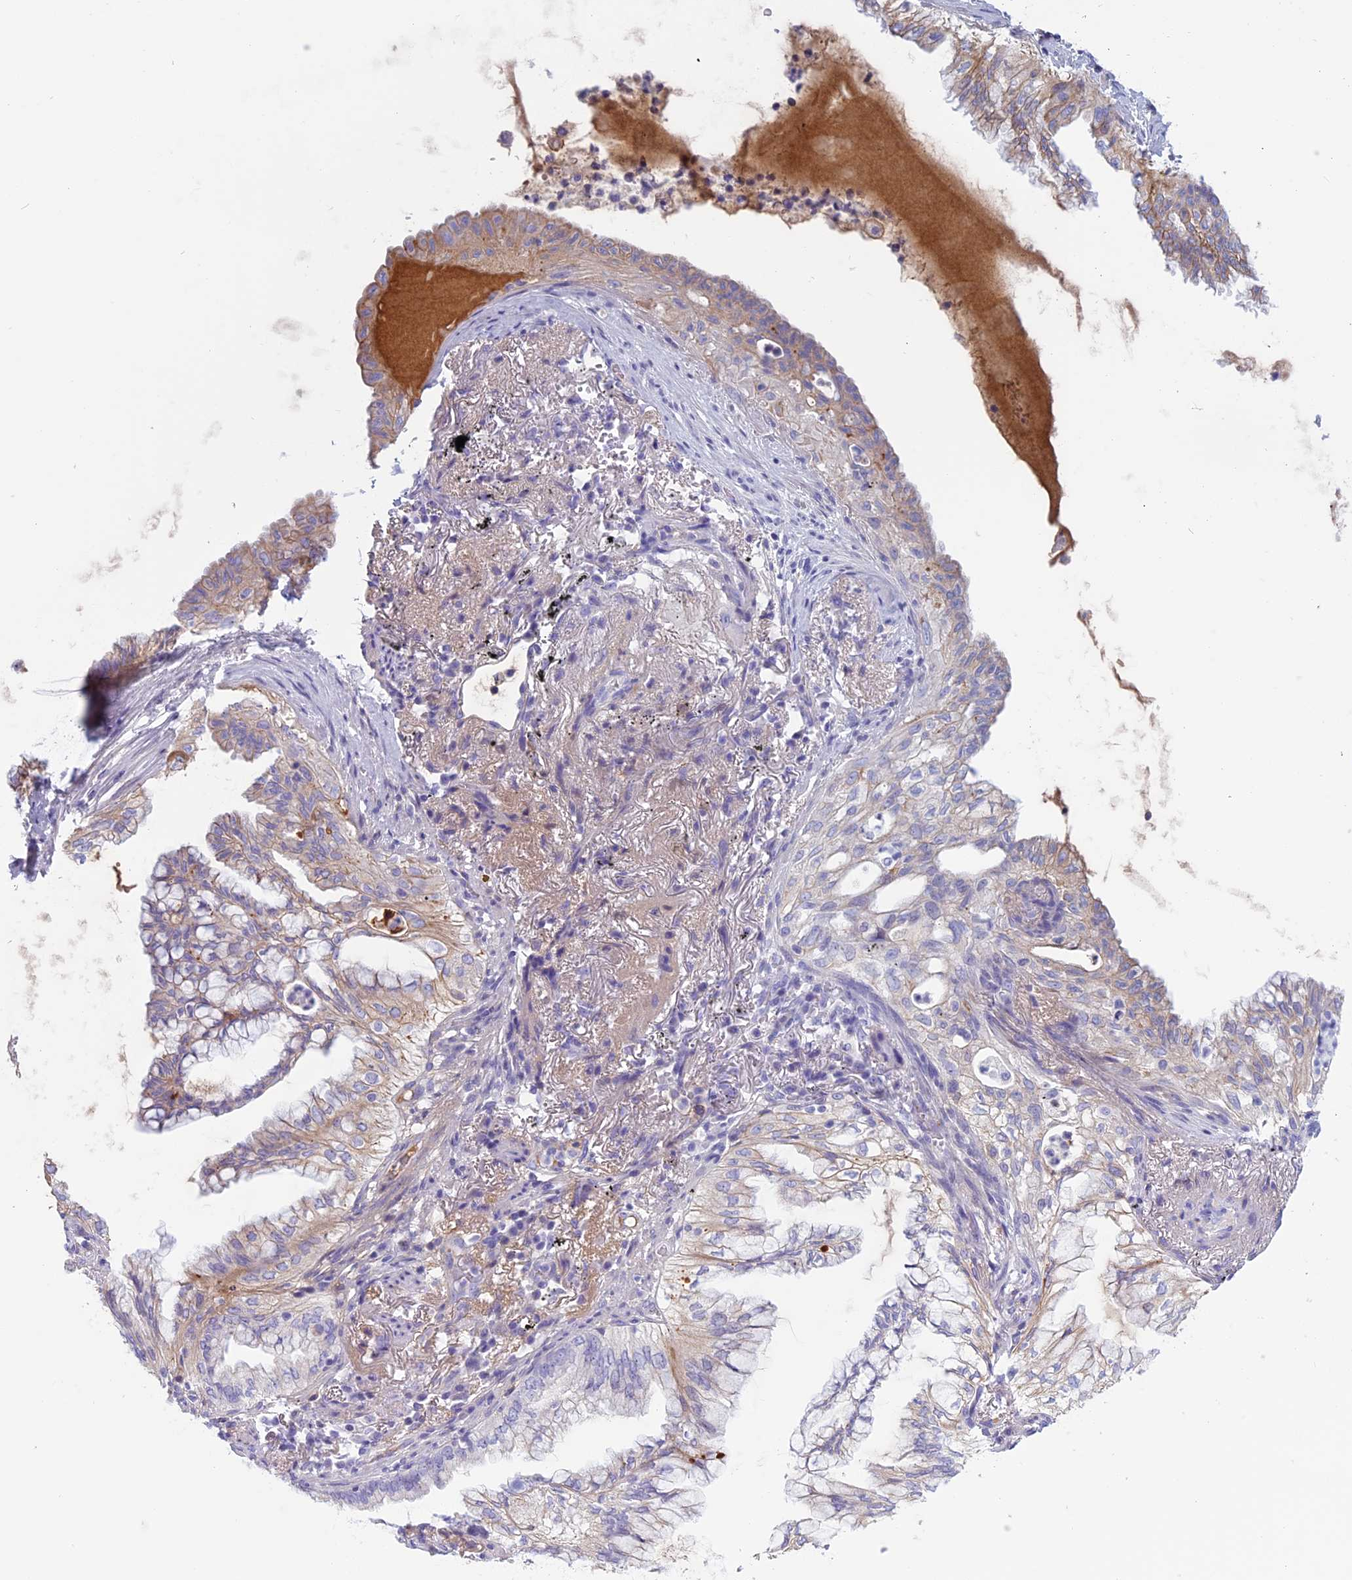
{"staining": {"intensity": "weak", "quantity": "<25%", "location": "cytoplasmic/membranous"}, "tissue": "lung cancer", "cell_type": "Tumor cells", "image_type": "cancer", "snomed": [{"axis": "morphology", "description": "Adenocarcinoma, NOS"}, {"axis": "topography", "description": "Lung"}], "caption": "IHC image of human adenocarcinoma (lung) stained for a protein (brown), which displays no staining in tumor cells. The staining was performed using DAB (3,3'-diaminobenzidine) to visualize the protein expression in brown, while the nuclei were stained in blue with hematoxylin (Magnification: 20x).", "gene": "ANGPTL2", "patient": {"sex": "female", "age": 70}}